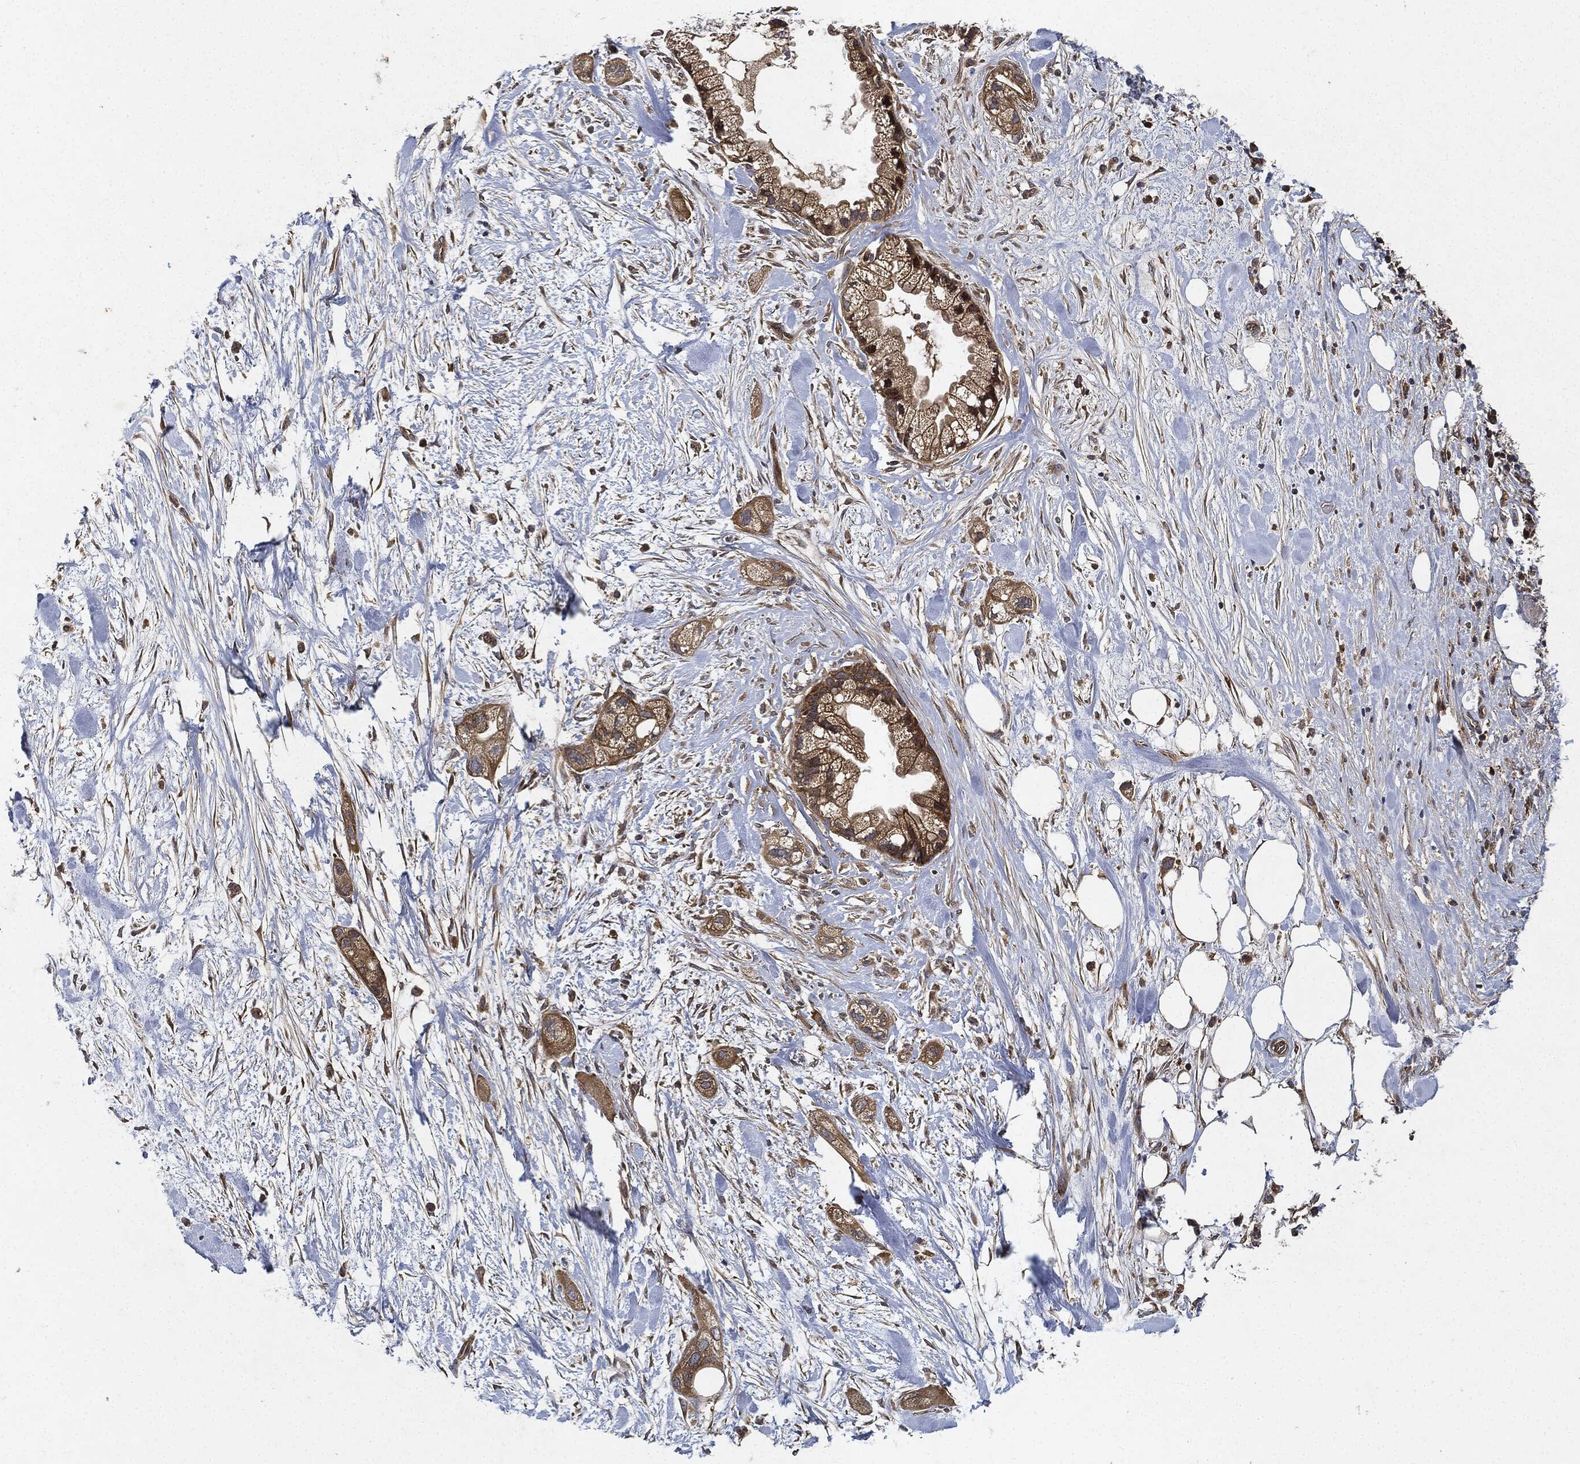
{"staining": {"intensity": "moderate", "quantity": ">75%", "location": "cytoplasmic/membranous"}, "tissue": "pancreatic cancer", "cell_type": "Tumor cells", "image_type": "cancer", "snomed": [{"axis": "morphology", "description": "Adenocarcinoma, NOS"}, {"axis": "topography", "description": "Pancreas"}], "caption": "Immunohistochemistry of adenocarcinoma (pancreatic) displays medium levels of moderate cytoplasmic/membranous staining in about >75% of tumor cells.", "gene": "MLST8", "patient": {"sex": "male", "age": 44}}